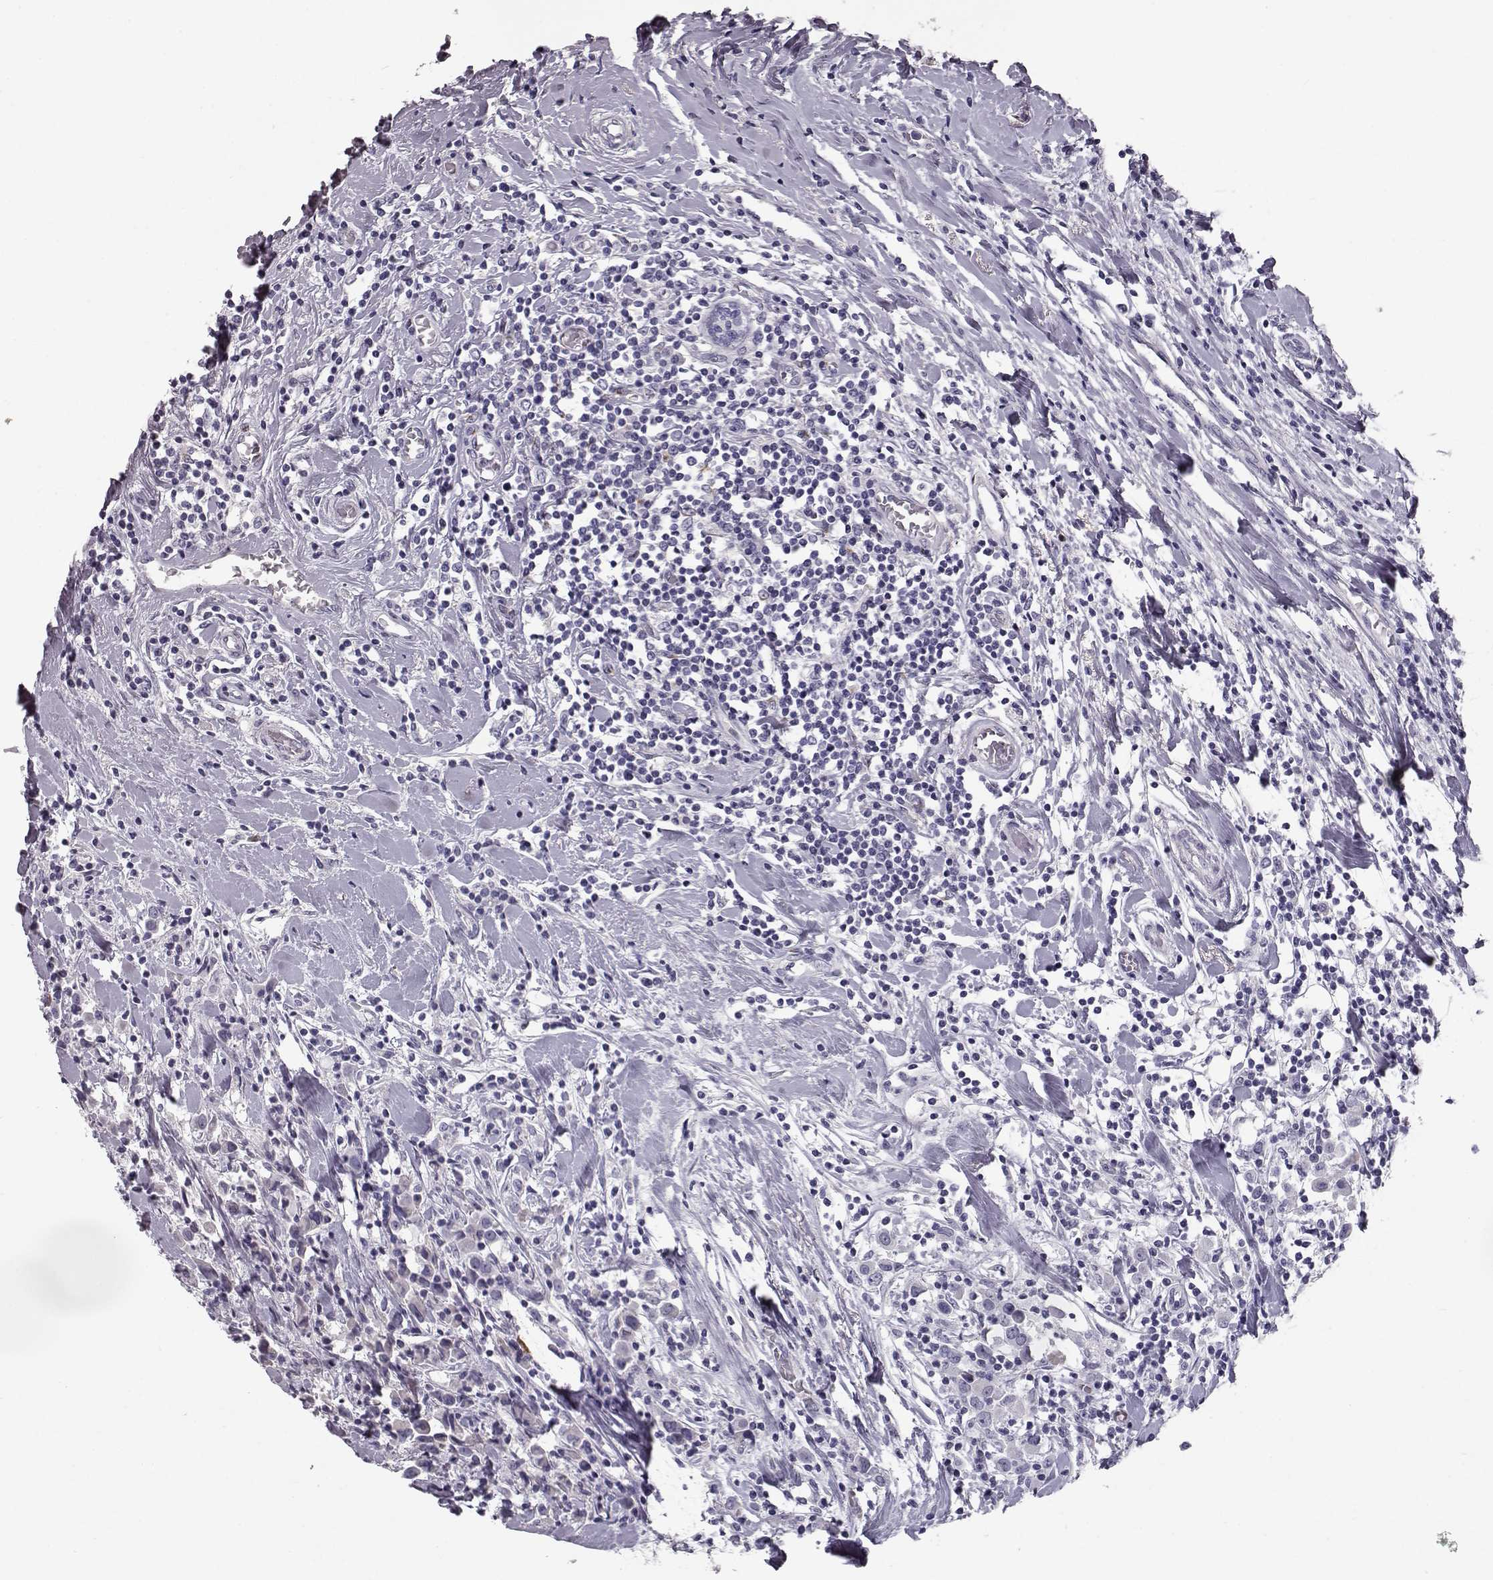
{"staining": {"intensity": "negative", "quantity": "none", "location": "none"}, "tissue": "breast cancer", "cell_type": "Tumor cells", "image_type": "cancer", "snomed": [{"axis": "morphology", "description": "Duct carcinoma"}, {"axis": "topography", "description": "Breast"}], "caption": "DAB (3,3'-diaminobenzidine) immunohistochemical staining of human invasive ductal carcinoma (breast) exhibits no significant positivity in tumor cells. The staining is performed using DAB brown chromogen with nuclei counter-stained in using hematoxylin.", "gene": "CCL19", "patient": {"sex": "female", "age": 61}}